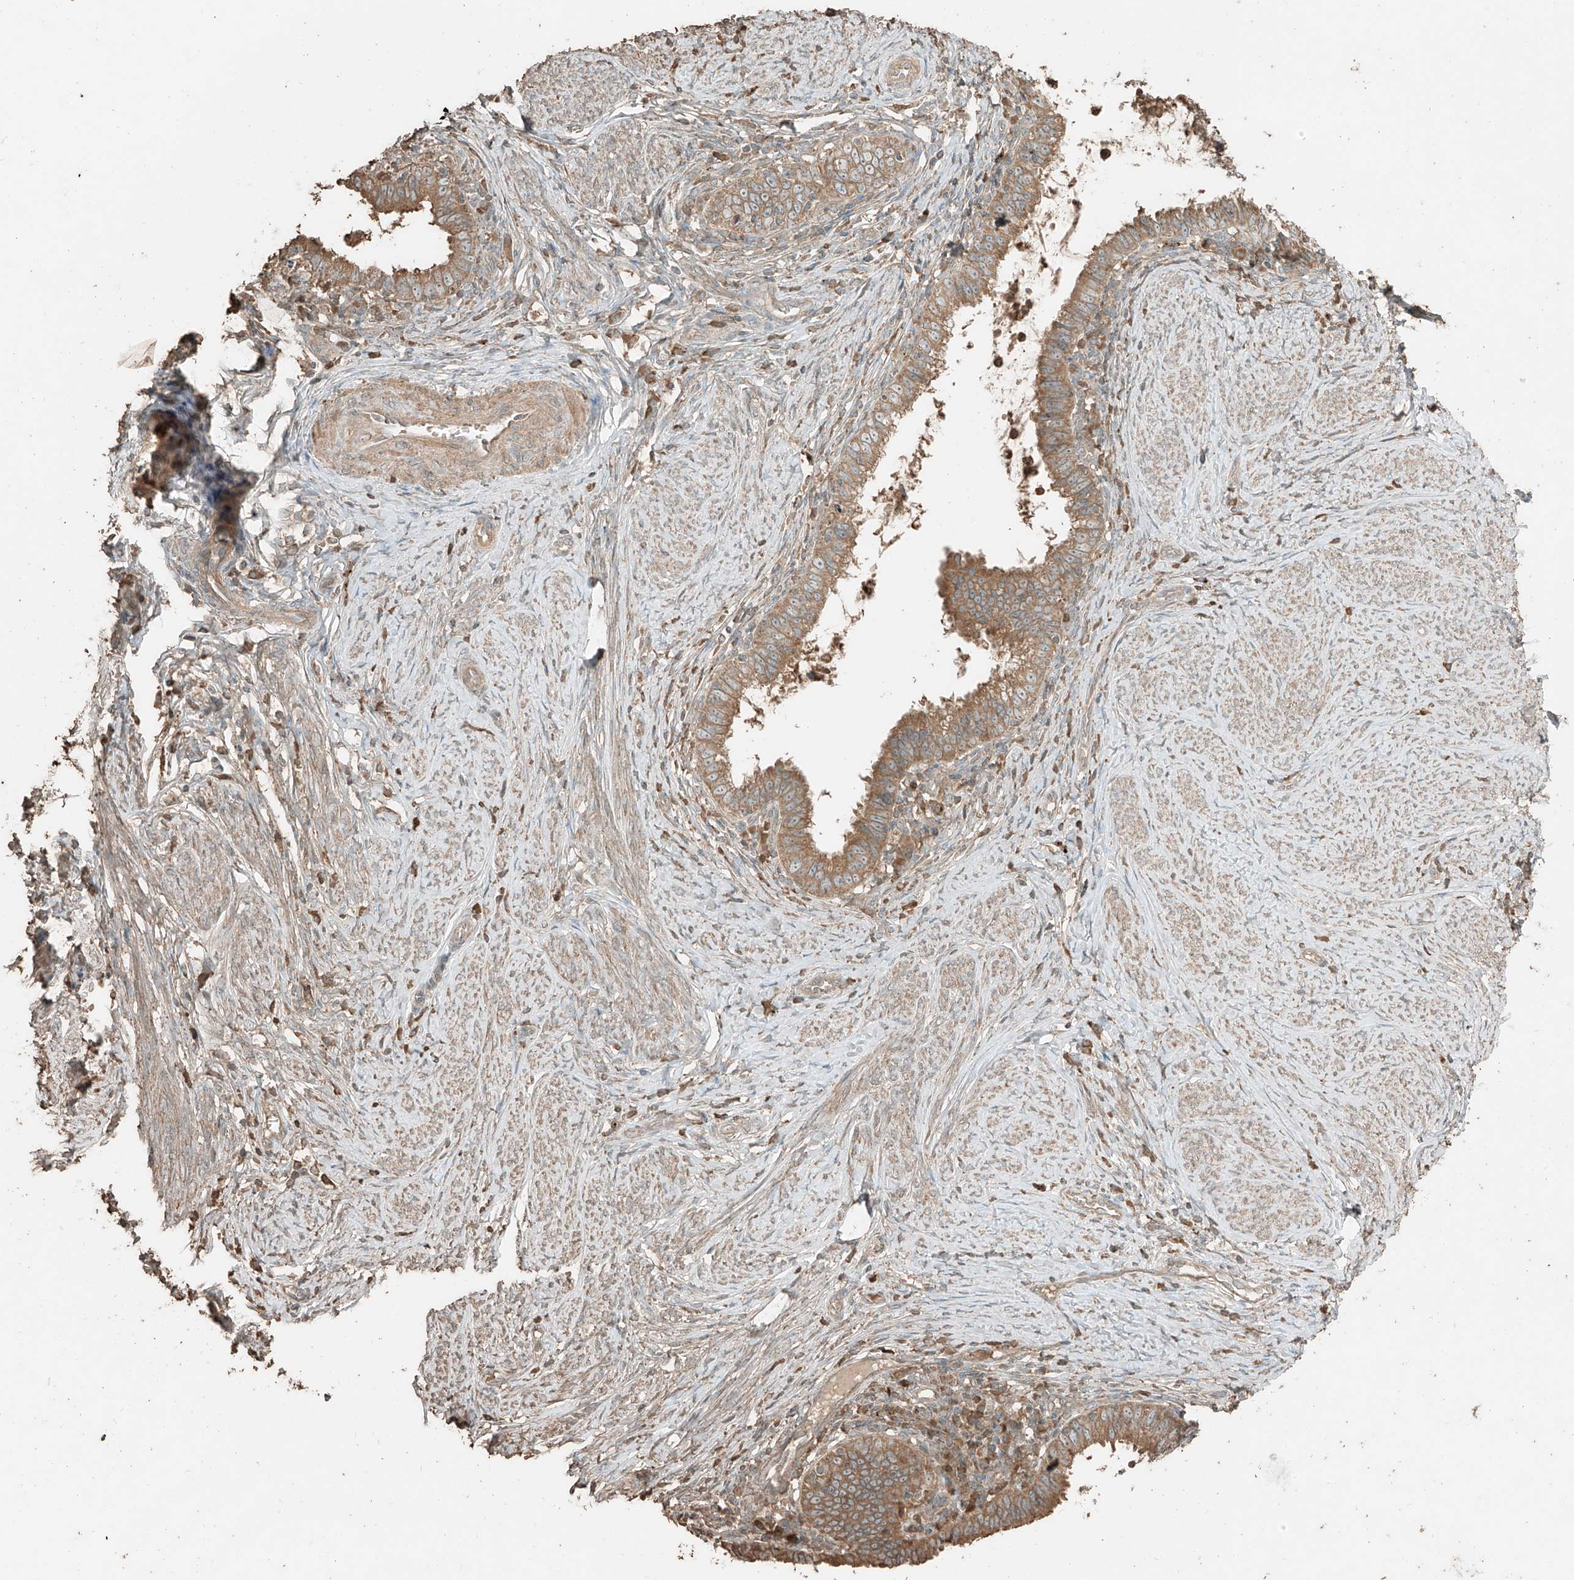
{"staining": {"intensity": "moderate", "quantity": ">75%", "location": "cytoplasmic/membranous"}, "tissue": "cervical cancer", "cell_type": "Tumor cells", "image_type": "cancer", "snomed": [{"axis": "morphology", "description": "Adenocarcinoma, NOS"}, {"axis": "topography", "description": "Cervix"}], "caption": "Cervical cancer tissue demonstrates moderate cytoplasmic/membranous positivity in approximately >75% of tumor cells, visualized by immunohistochemistry. The protein of interest is shown in brown color, while the nuclei are stained blue.", "gene": "RFTN2", "patient": {"sex": "female", "age": 36}}